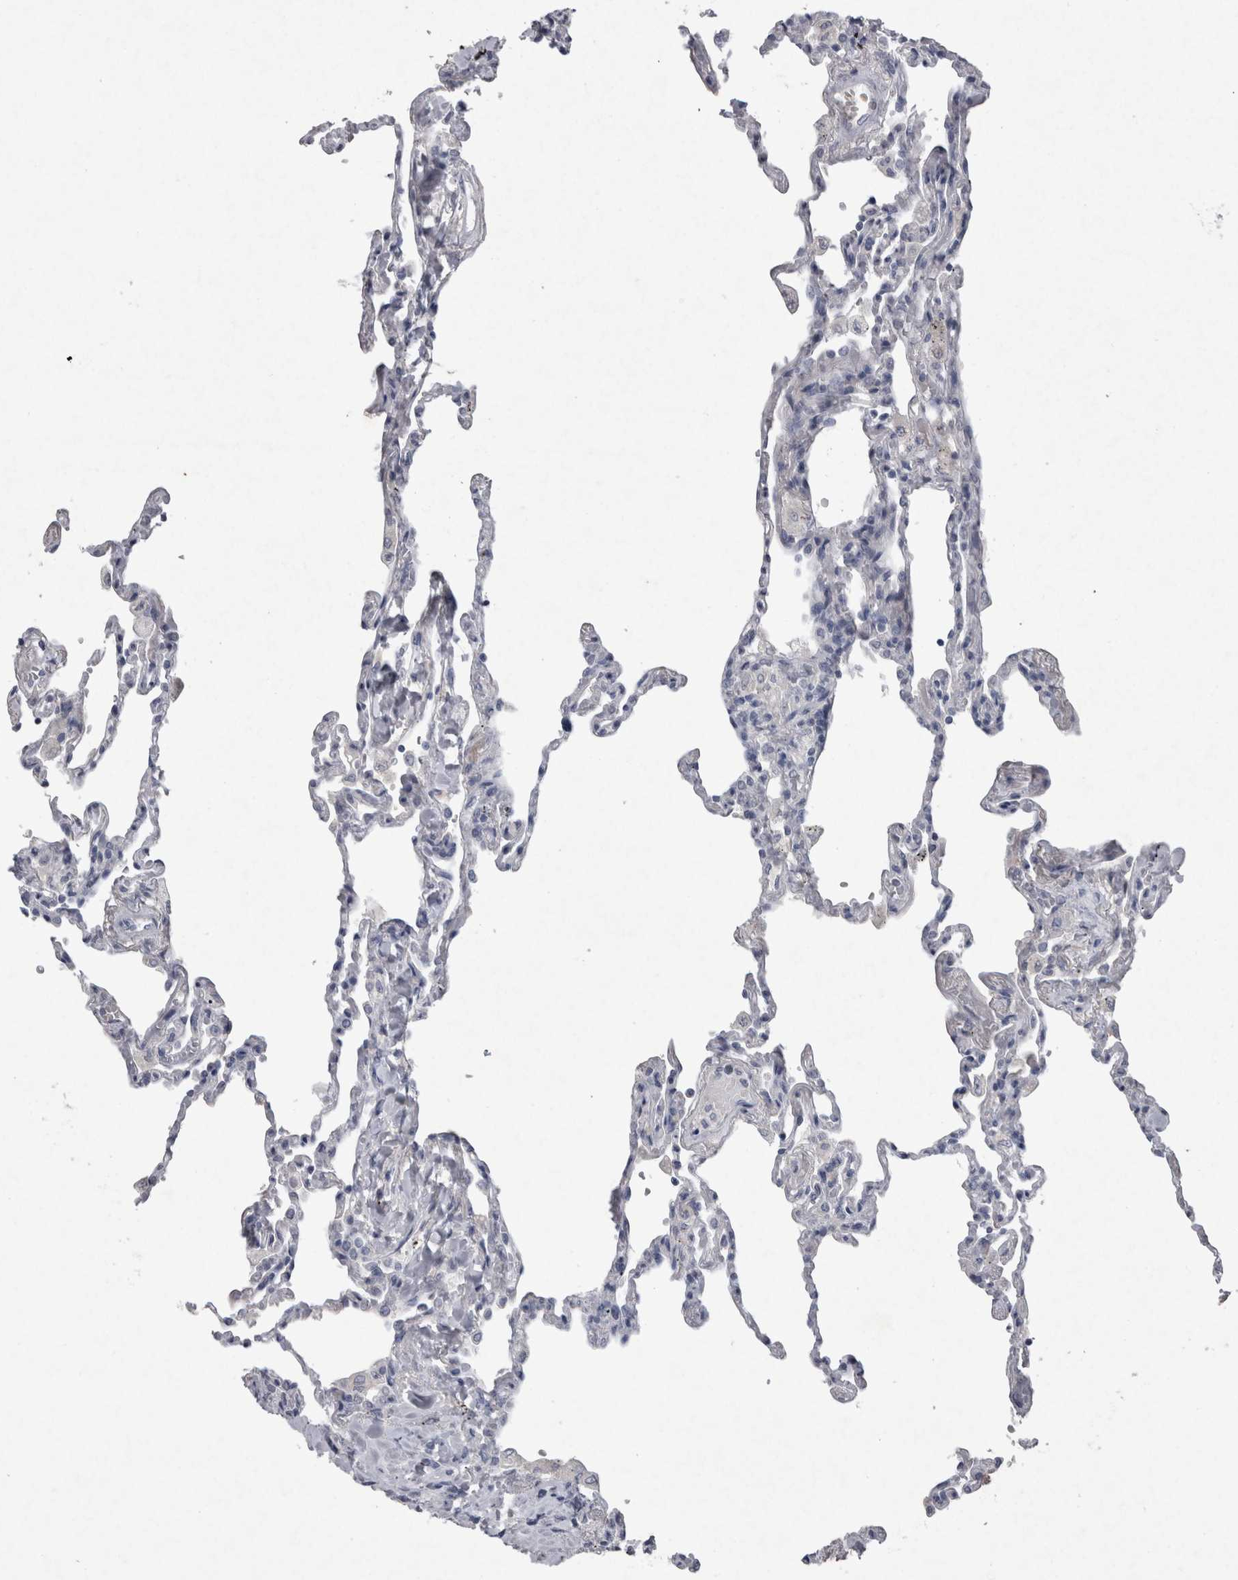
{"staining": {"intensity": "negative", "quantity": "none", "location": "none"}, "tissue": "lung", "cell_type": "Alveolar cells", "image_type": "normal", "snomed": [{"axis": "morphology", "description": "Normal tissue, NOS"}, {"axis": "topography", "description": "Lung"}], "caption": "Immunohistochemical staining of benign lung reveals no significant expression in alveolar cells. (Stains: DAB (3,3'-diaminobenzidine) immunohistochemistry with hematoxylin counter stain, Microscopy: brightfield microscopy at high magnification).", "gene": "PDX1", "patient": {"sex": "male", "age": 59}}